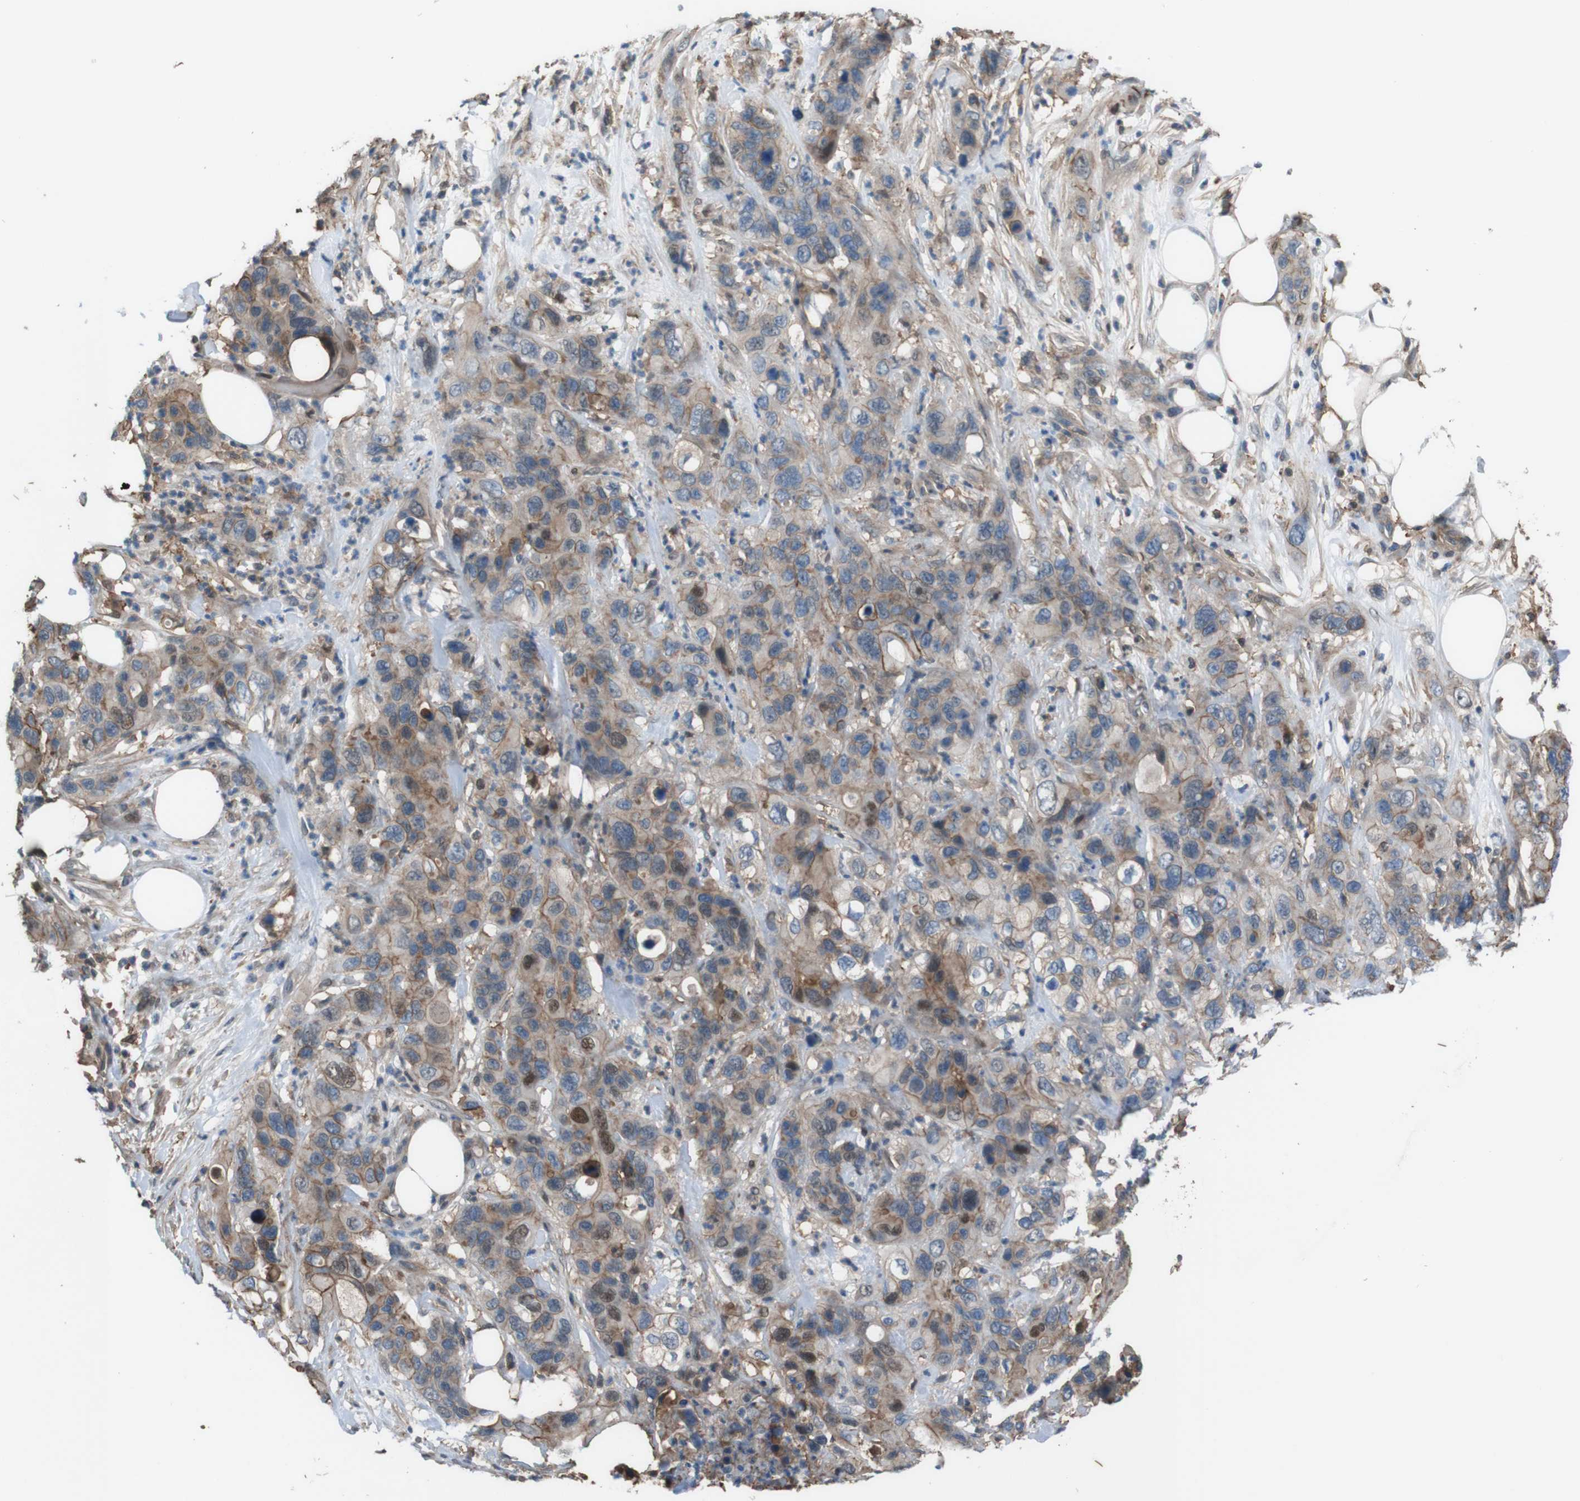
{"staining": {"intensity": "weak", "quantity": "25%-75%", "location": "cytoplasmic/membranous"}, "tissue": "pancreatic cancer", "cell_type": "Tumor cells", "image_type": "cancer", "snomed": [{"axis": "morphology", "description": "Adenocarcinoma, NOS"}, {"axis": "topography", "description": "Pancreas"}], "caption": "Brown immunohistochemical staining in human pancreatic cancer (adenocarcinoma) shows weak cytoplasmic/membranous staining in approximately 25%-75% of tumor cells.", "gene": "ATP2B1", "patient": {"sex": "female", "age": 71}}